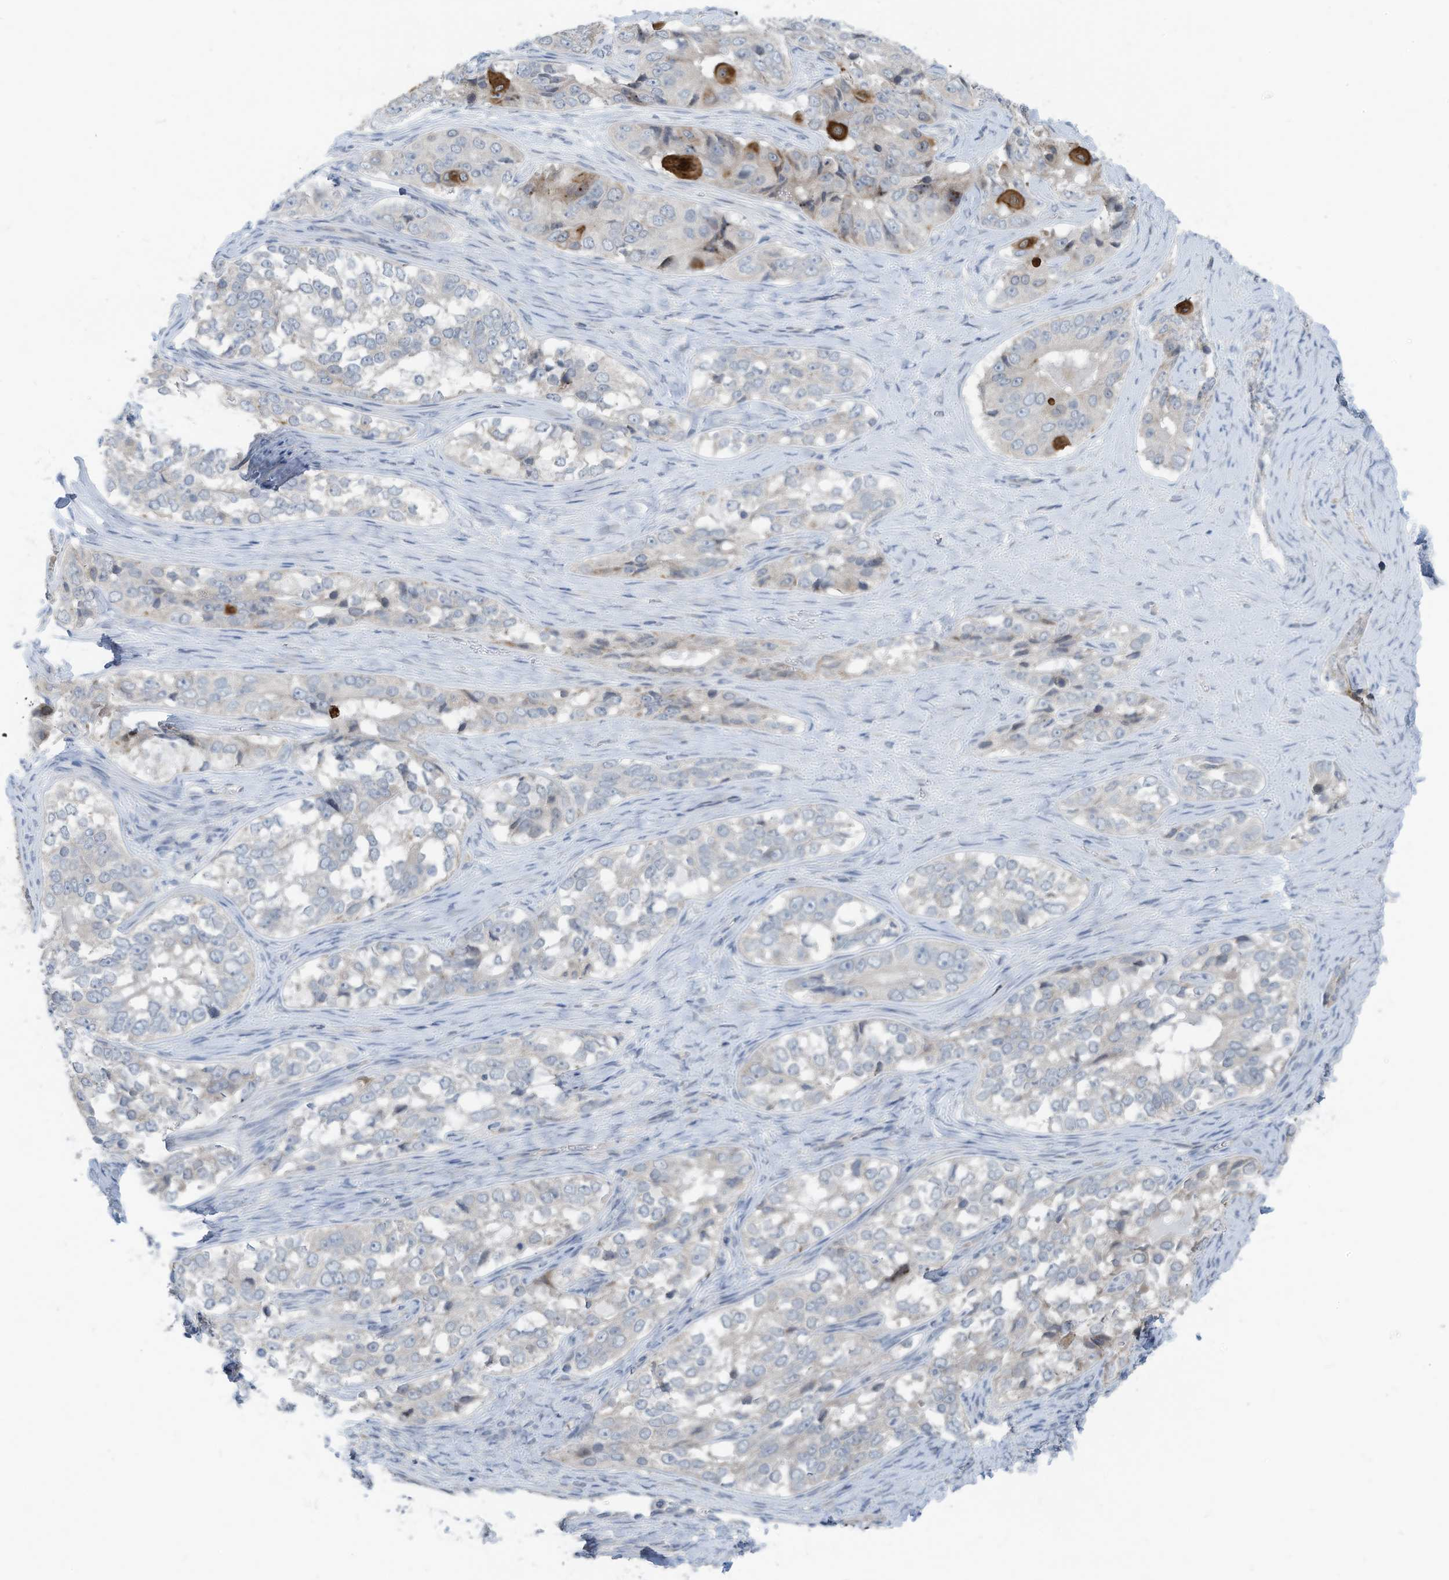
{"staining": {"intensity": "strong", "quantity": "<25%", "location": "cytoplasmic/membranous"}, "tissue": "ovarian cancer", "cell_type": "Tumor cells", "image_type": "cancer", "snomed": [{"axis": "morphology", "description": "Carcinoma, endometroid"}, {"axis": "topography", "description": "Ovary"}], "caption": "This is an image of immunohistochemistry (IHC) staining of endometroid carcinoma (ovarian), which shows strong positivity in the cytoplasmic/membranous of tumor cells.", "gene": "LDAH", "patient": {"sex": "female", "age": 51}}